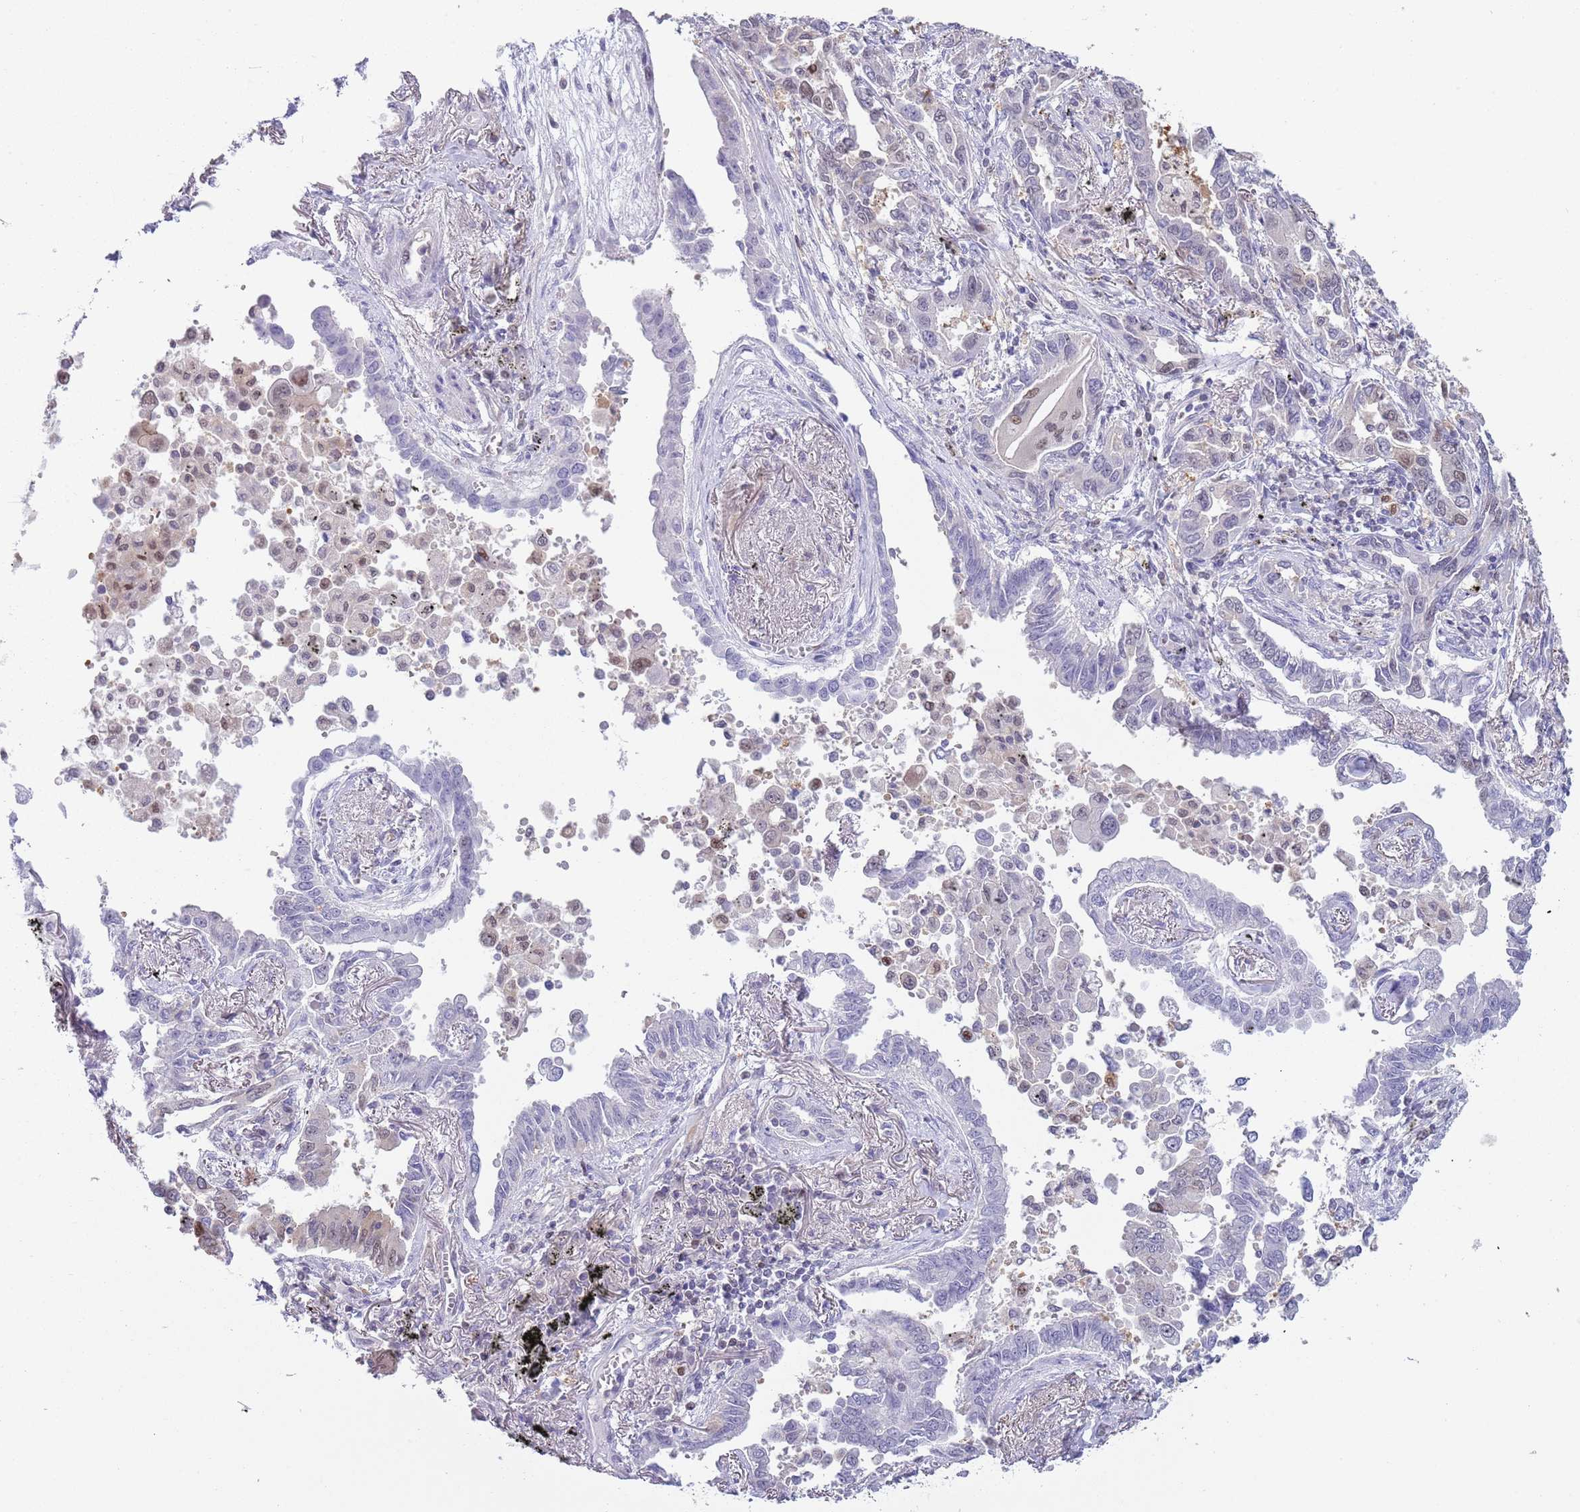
{"staining": {"intensity": "moderate", "quantity": "<25%", "location": "nuclear"}, "tissue": "lung cancer", "cell_type": "Tumor cells", "image_type": "cancer", "snomed": [{"axis": "morphology", "description": "Adenocarcinoma, NOS"}, {"axis": "topography", "description": "Lung"}], "caption": "Tumor cells show low levels of moderate nuclear positivity in approximately <25% of cells in lung cancer (adenocarcinoma). The staining was performed using DAB to visualize the protein expression in brown, while the nuclei were stained in blue with hematoxylin (Magnification: 20x).", "gene": "NBPF6", "patient": {"sex": "male", "age": 67}}